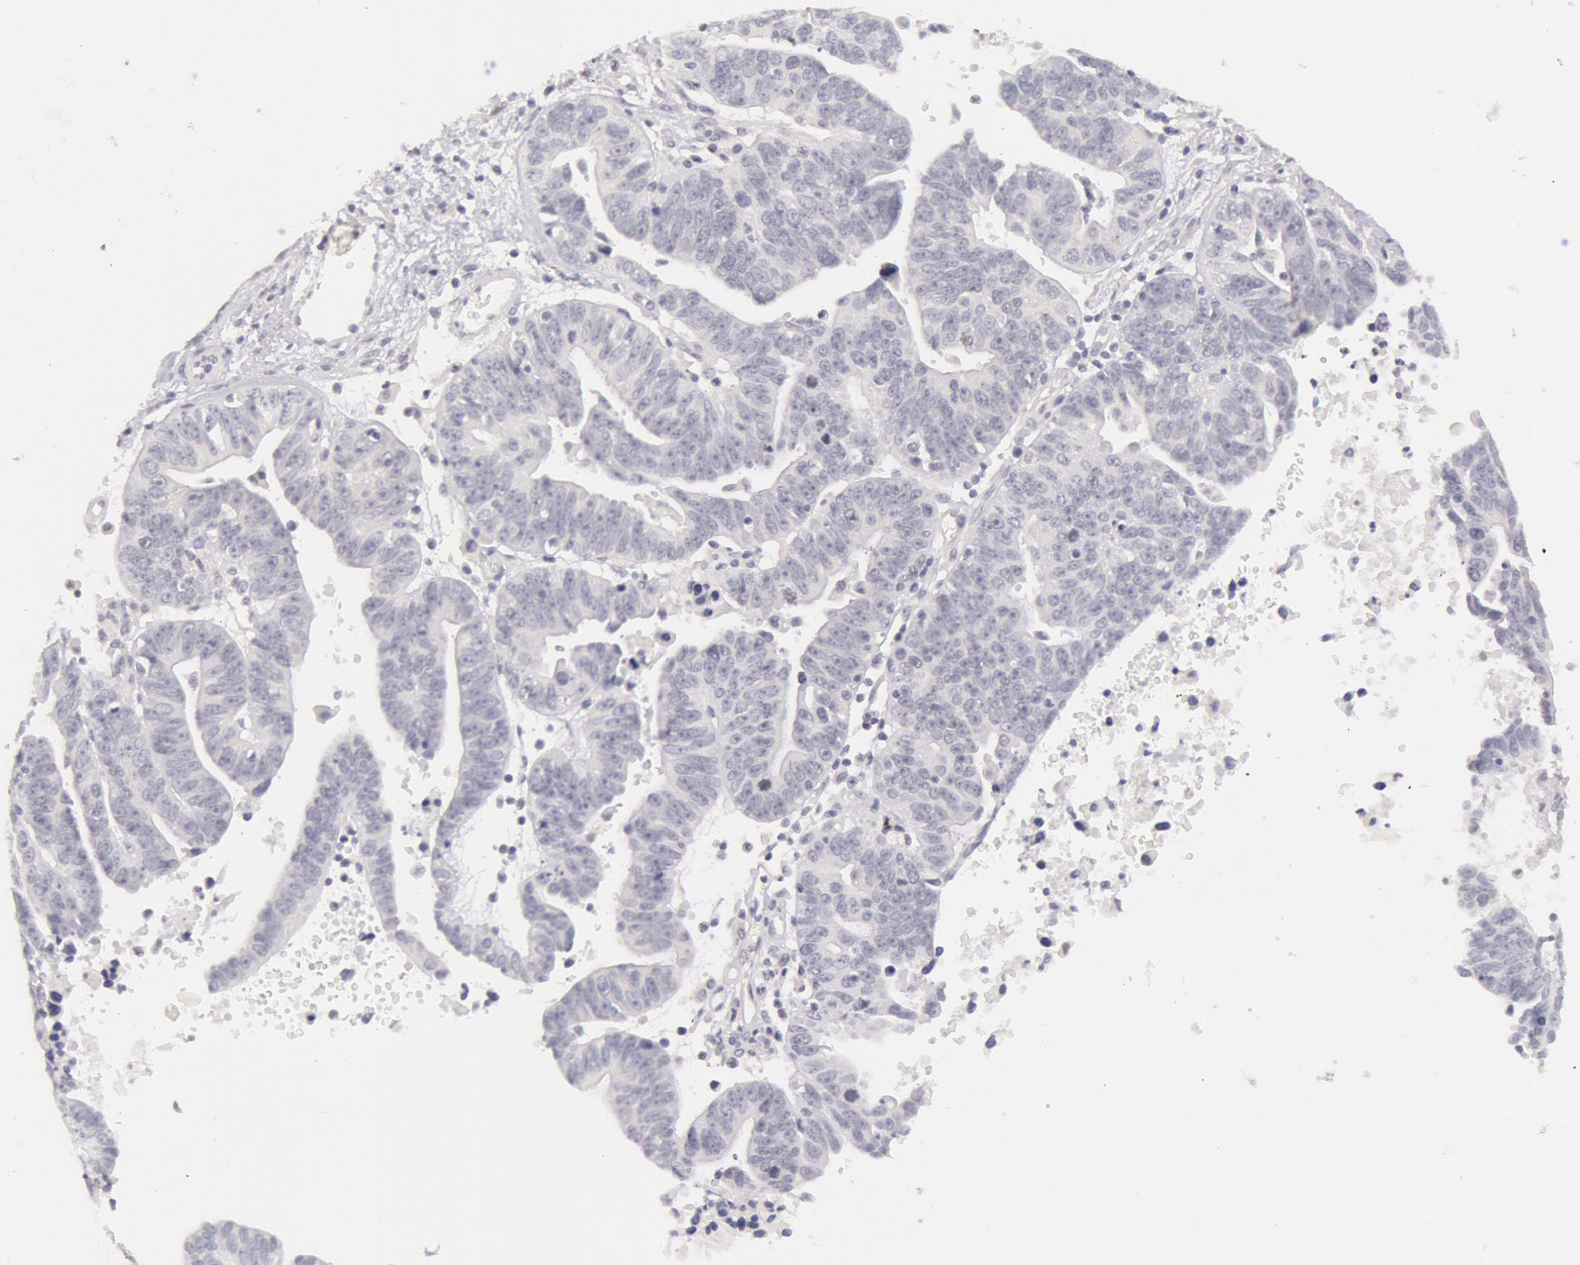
{"staining": {"intensity": "negative", "quantity": "none", "location": "none"}, "tissue": "ovarian cancer", "cell_type": "Tumor cells", "image_type": "cancer", "snomed": [{"axis": "morphology", "description": "Carcinoma, endometroid"}, {"axis": "morphology", "description": "Cystadenocarcinoma, serous, NOS"}, {"axis": "topography", "description": "Ovary"}], "caption": "This is an immunohistochemistry histopathology image of endometroid carcinoma (ovarian). There is no staining in tumor cells.", "gene": "RBMY1F", "patient": {"sex": "female", "age": 45}}